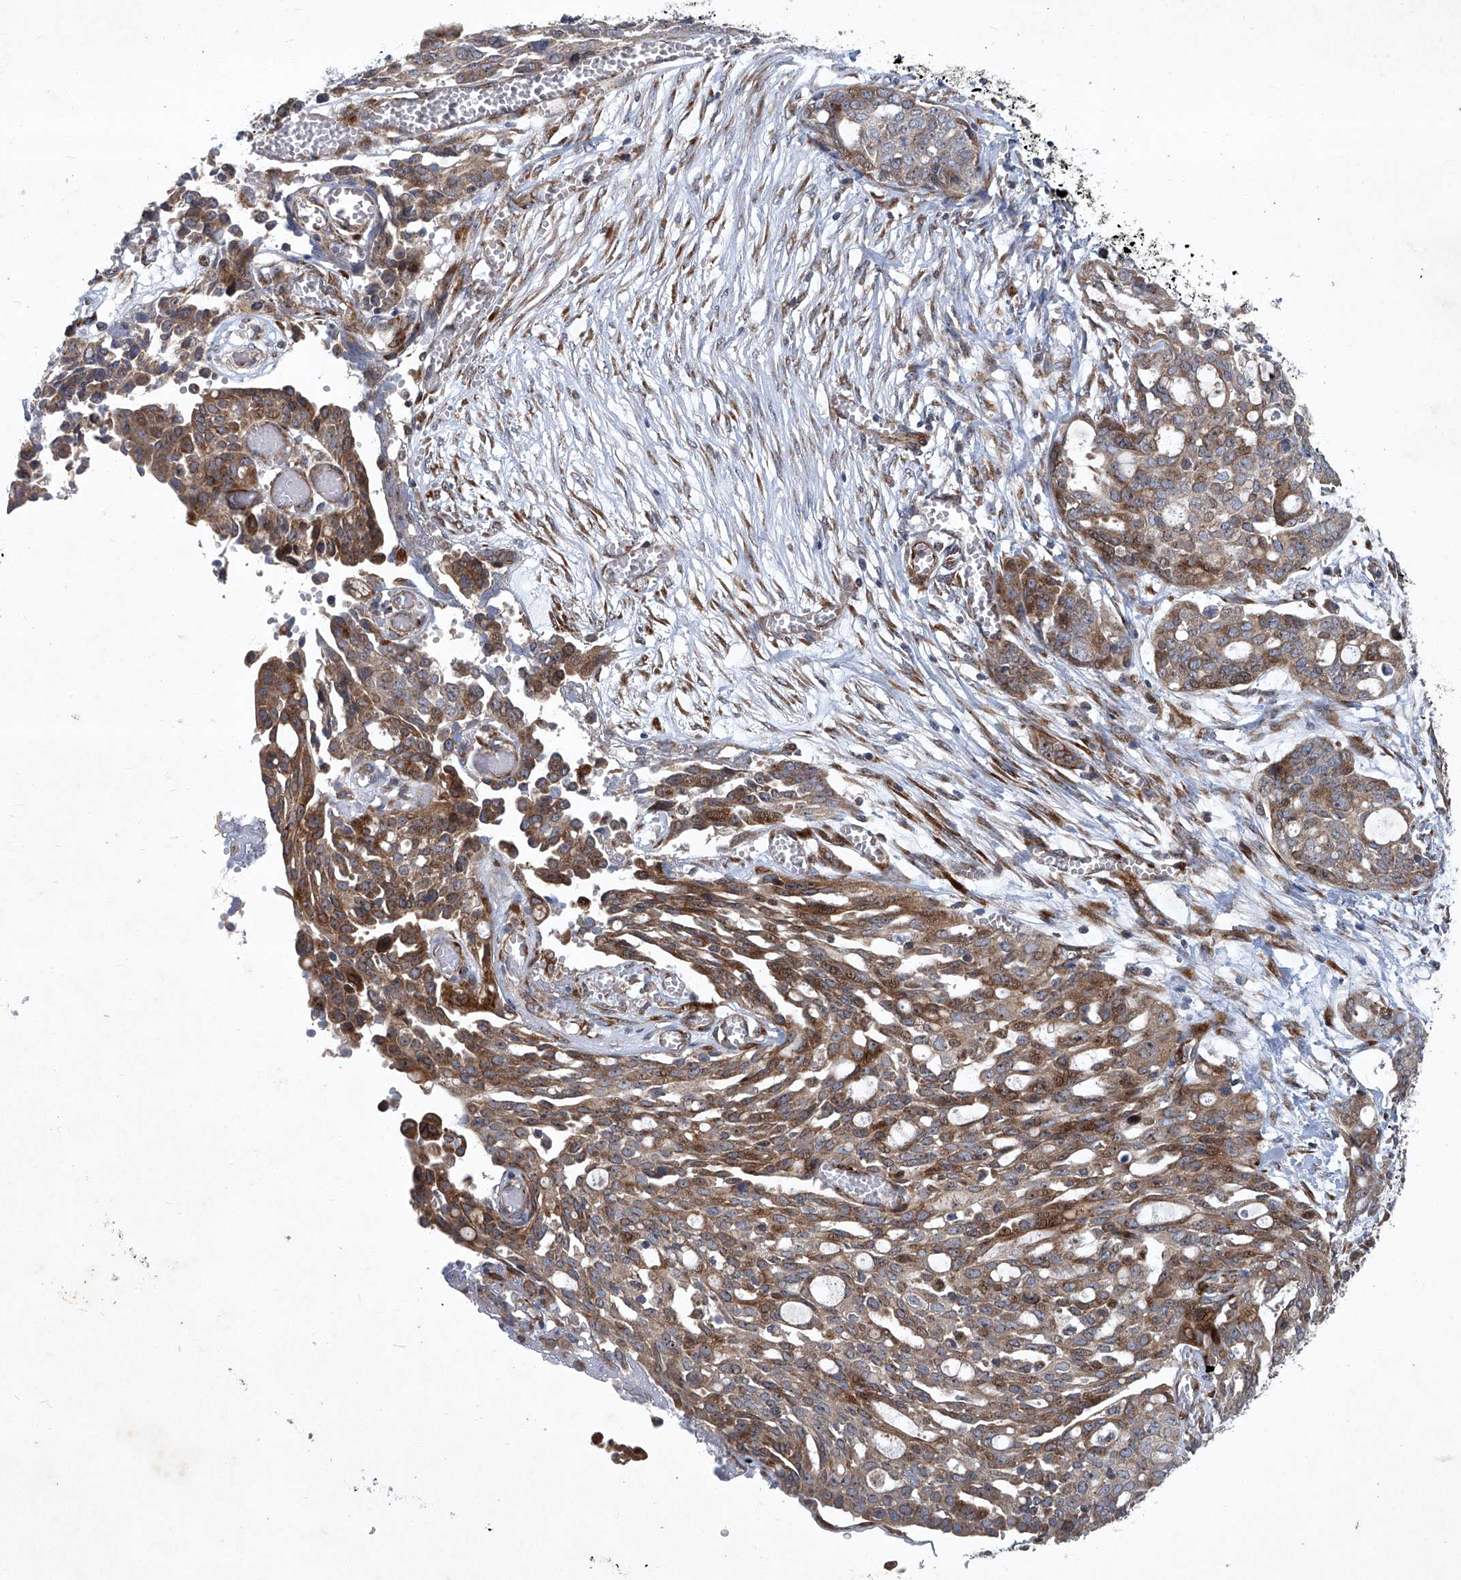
{"staining": {"intensity": "moderate", "quantity": "25%-75%", "location": "cytoplasmic/membranous"}, "tissue": "ovarian cancer", "cell_type": "Tumor cells", "image_type": "cancer", "snomed": [{"axis": "morphology", "description": "Cystadenocarcinoma, serous, NOS"}, {"axis": "topography", "description": "Soft tissue"}, {"axis": "topography", "description": "Ovary"}], "caption": "DAB immunohistochemical staining of human ovarian cancer (serous cystadenocarcinoma) shows moderate cytoplasmic/membranous protein expression in approximately 25%-75% of tumor cells.", "gene": "GPR132", "patient": {"sex": "female", "age": 57}}